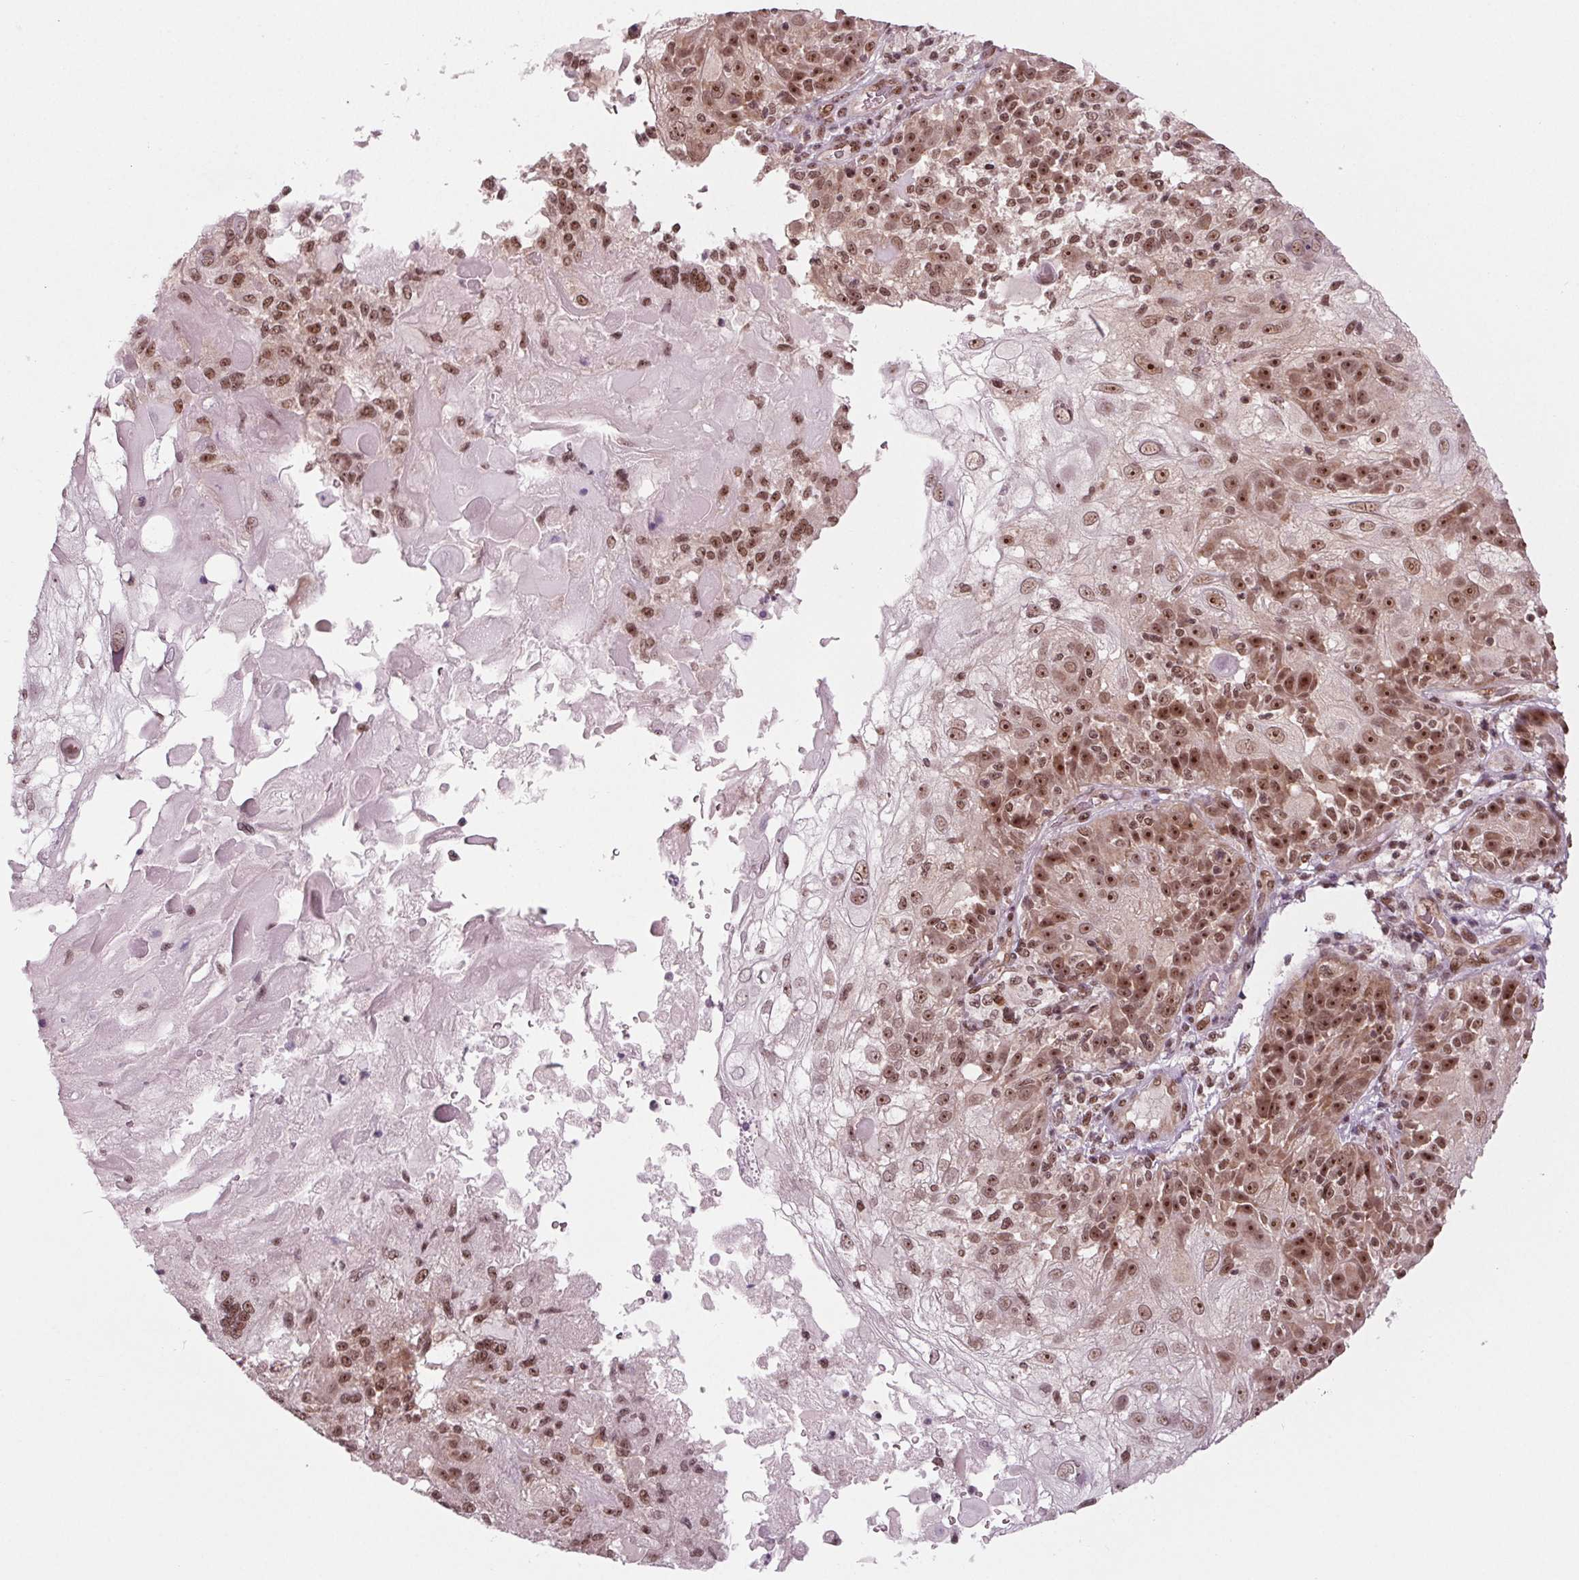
{"staining": {"intensity": "moderate", "quantity": ">75%", "location": "nuclear"}, "tissue": "skin cancer", "cell_type": "Tumor cells", "image_type": "cancer", "snomed": [{"axis": "morphology", "description": "Normal tissue, NOS"}, {"axis": "morphology", "description": "Squamous cell carcinoma, NOS"}, {"axis": "topography", "description": "Skin"}], "caption": "This photomicrograph exhibits squamous cell carcinoma (skin) stained with immunohistochemistry (IHC) to label a protein in brown. The nuclear of tumor cells show moderate positivity for the protein. Nuclei are counter-stained blue.", "gene": "DDX41", "patient": {"sex": "female", "age": 83}}